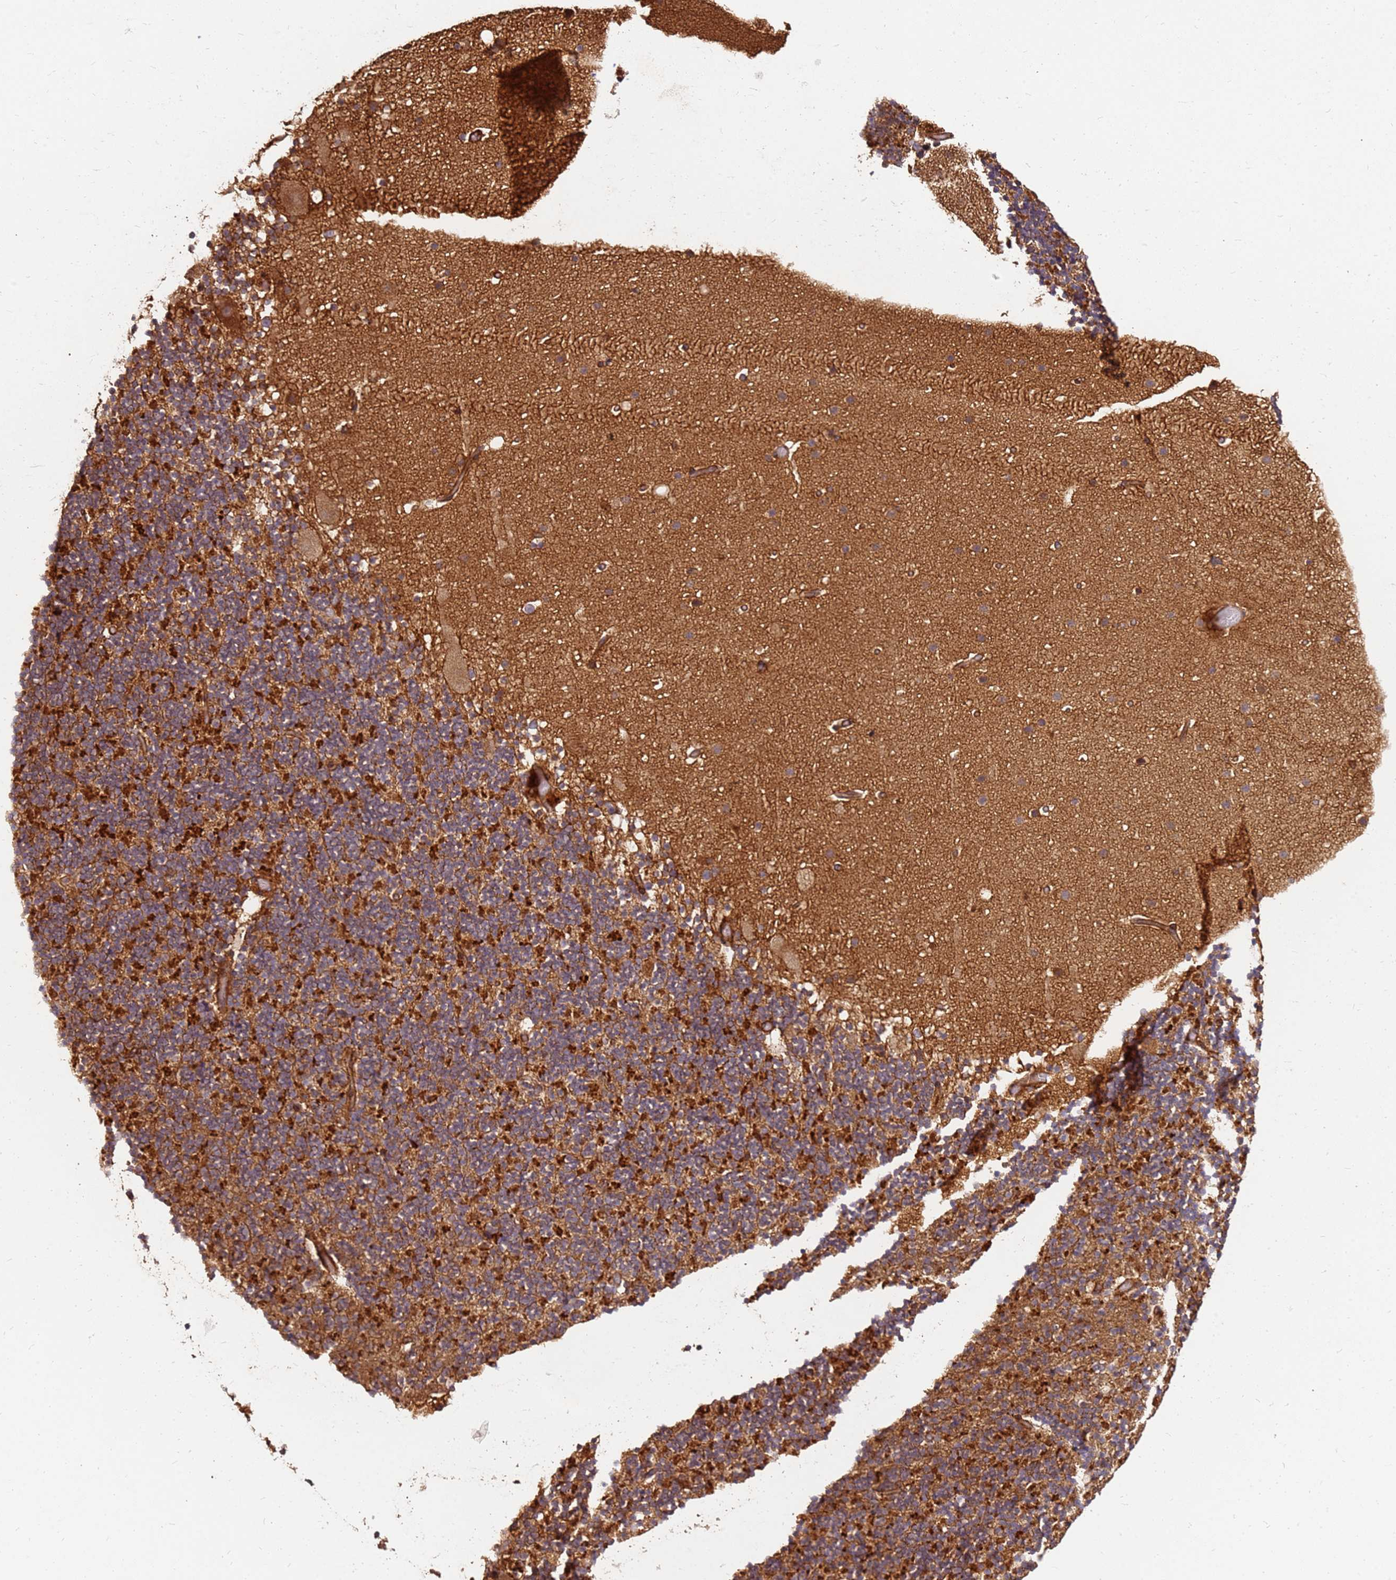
{"staining": {"intensity": "strong", "quantity": "25%-75%", "location": "cytoplasmic/membranous"}, "tissue": "cerebellum", "cell_type": "Cells in granular layer", "image_type": "normal", "snomed": [{"axis": "morphology", "description": "Normal tissue, NOS"}, {"axis": "topography", "description": "Cerebellum"}], "caption": "The micrograph shows immunohistochemical staining of benign cerebellum. There is strong cytoplasmic/membranous expression is present in approximately 25%-75% of cells in granular layer. (DAB IHC, brown staining for protein, blue staining for nuclei).", "gene": "DVL3", "patient": {"sex": "male", "age": 57}}